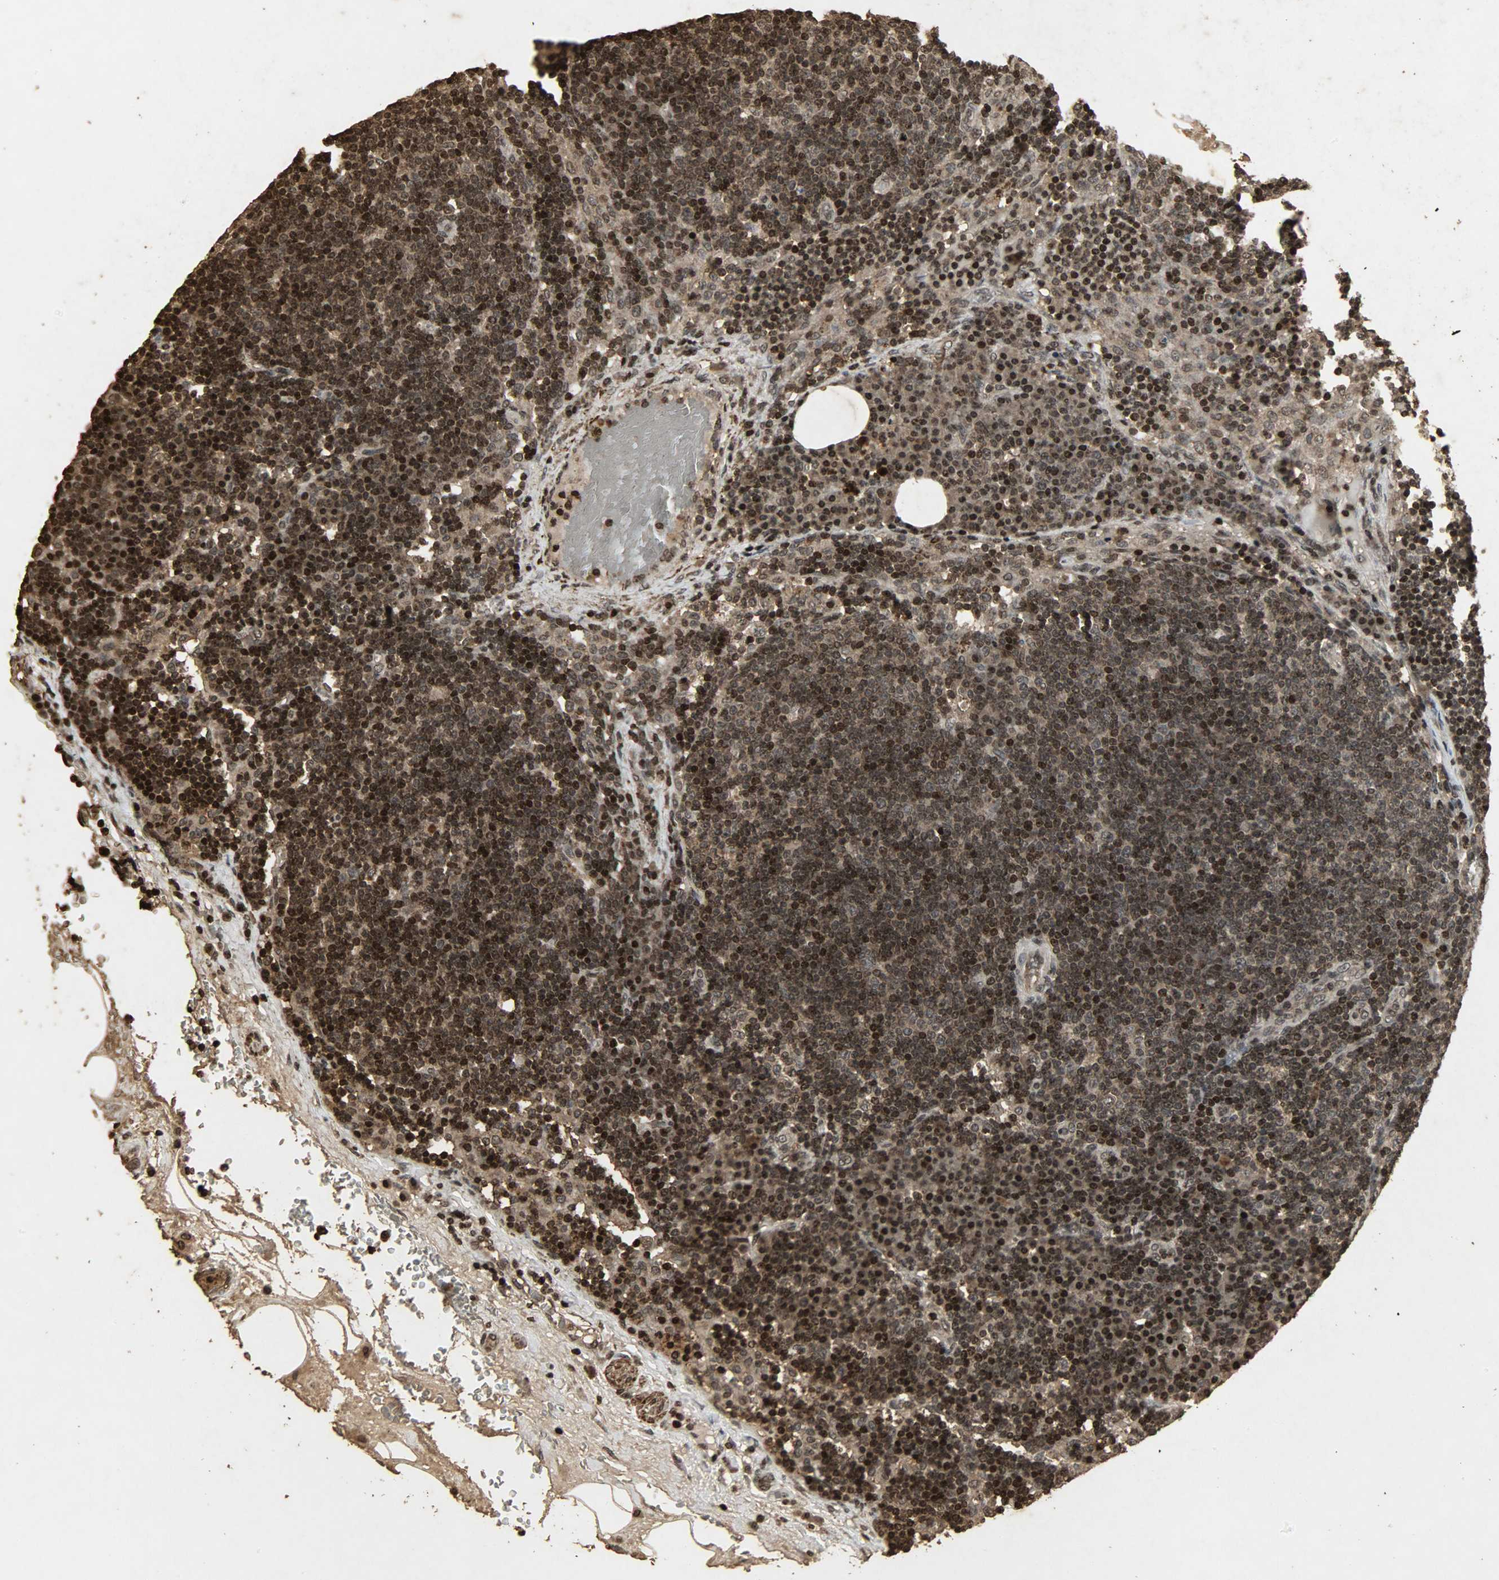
{"staining": {"intensity": "strong", "quantity": "<25%", "location": "cytoplasmic/membranous,nuclear"}, "tissue": "lymph node", "cell_type": "Germinal center cells", "image_type": "normal", "snomed": [{"axis": "morphology", "description": "Normal tissue, NOS"}, {"axis": "morphology", "description": "Squamous cell carcinoma, metastatic, NOS"}, {"axis": "topography", "description": "Lymph node"}], "caption": "Lymph node stained with immunohistochemistry shows strong cytoplasmic/membranous,nuclear staining in approximately <25% of germinal center cells.", "gene": "PPP3R1", "patient": {"sex": "female", "age": 53}}